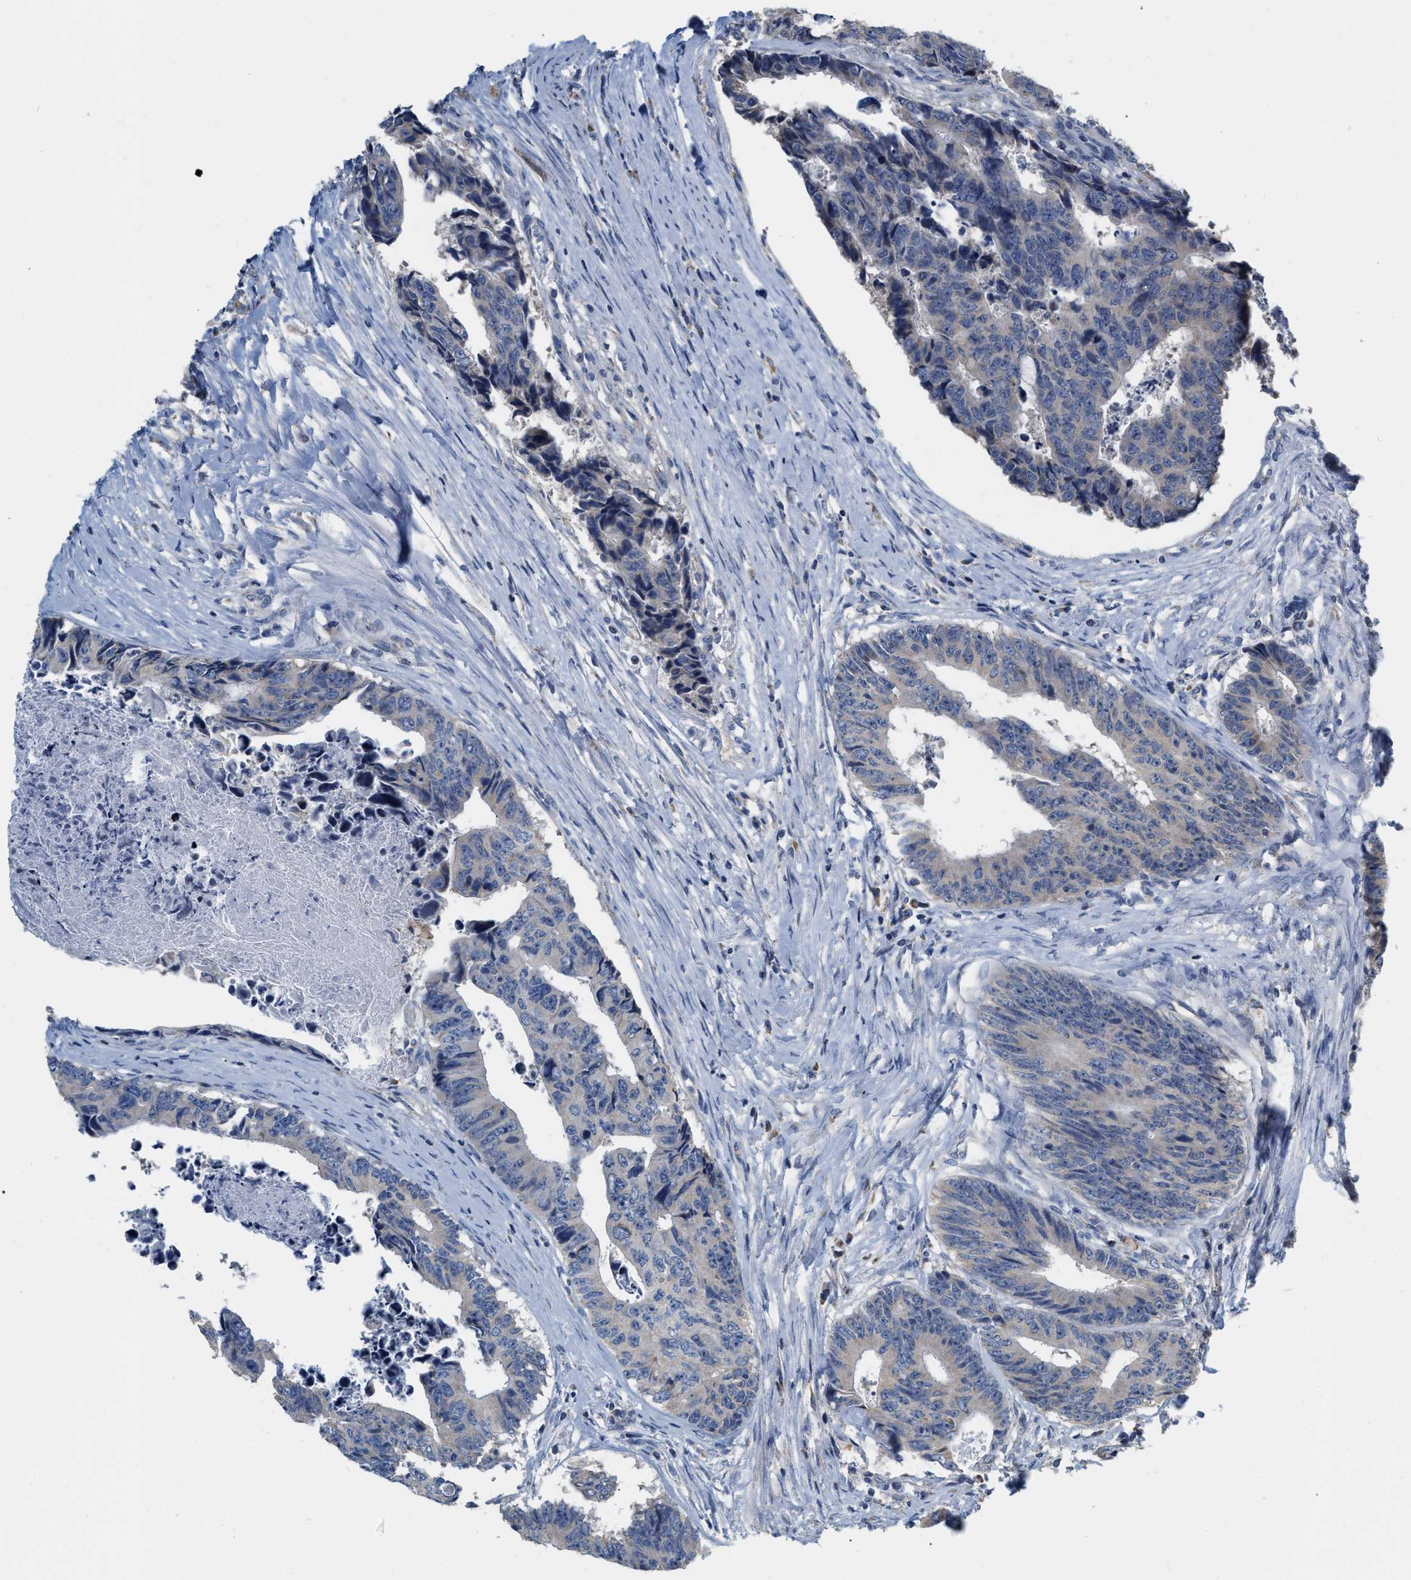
{"staining": {"intensity": "negative", "quantity": "none", "location": "none"}, "tissue": "colorectal cancer", "cell_type": "Tumor cells", "image_type": "cancer", "snomed": [{"axis": "morphology", "description": "Adenocarcinoma, NOS"}, {"axis": "topography", "description": "Rectum"}], "caption": "IHC image of human colorectal cancer stained for a protein (brown), which demonstrates no staining in tumor cells.", "gene": "DDX56", "patient": {"sex": "male", "age": 84}}